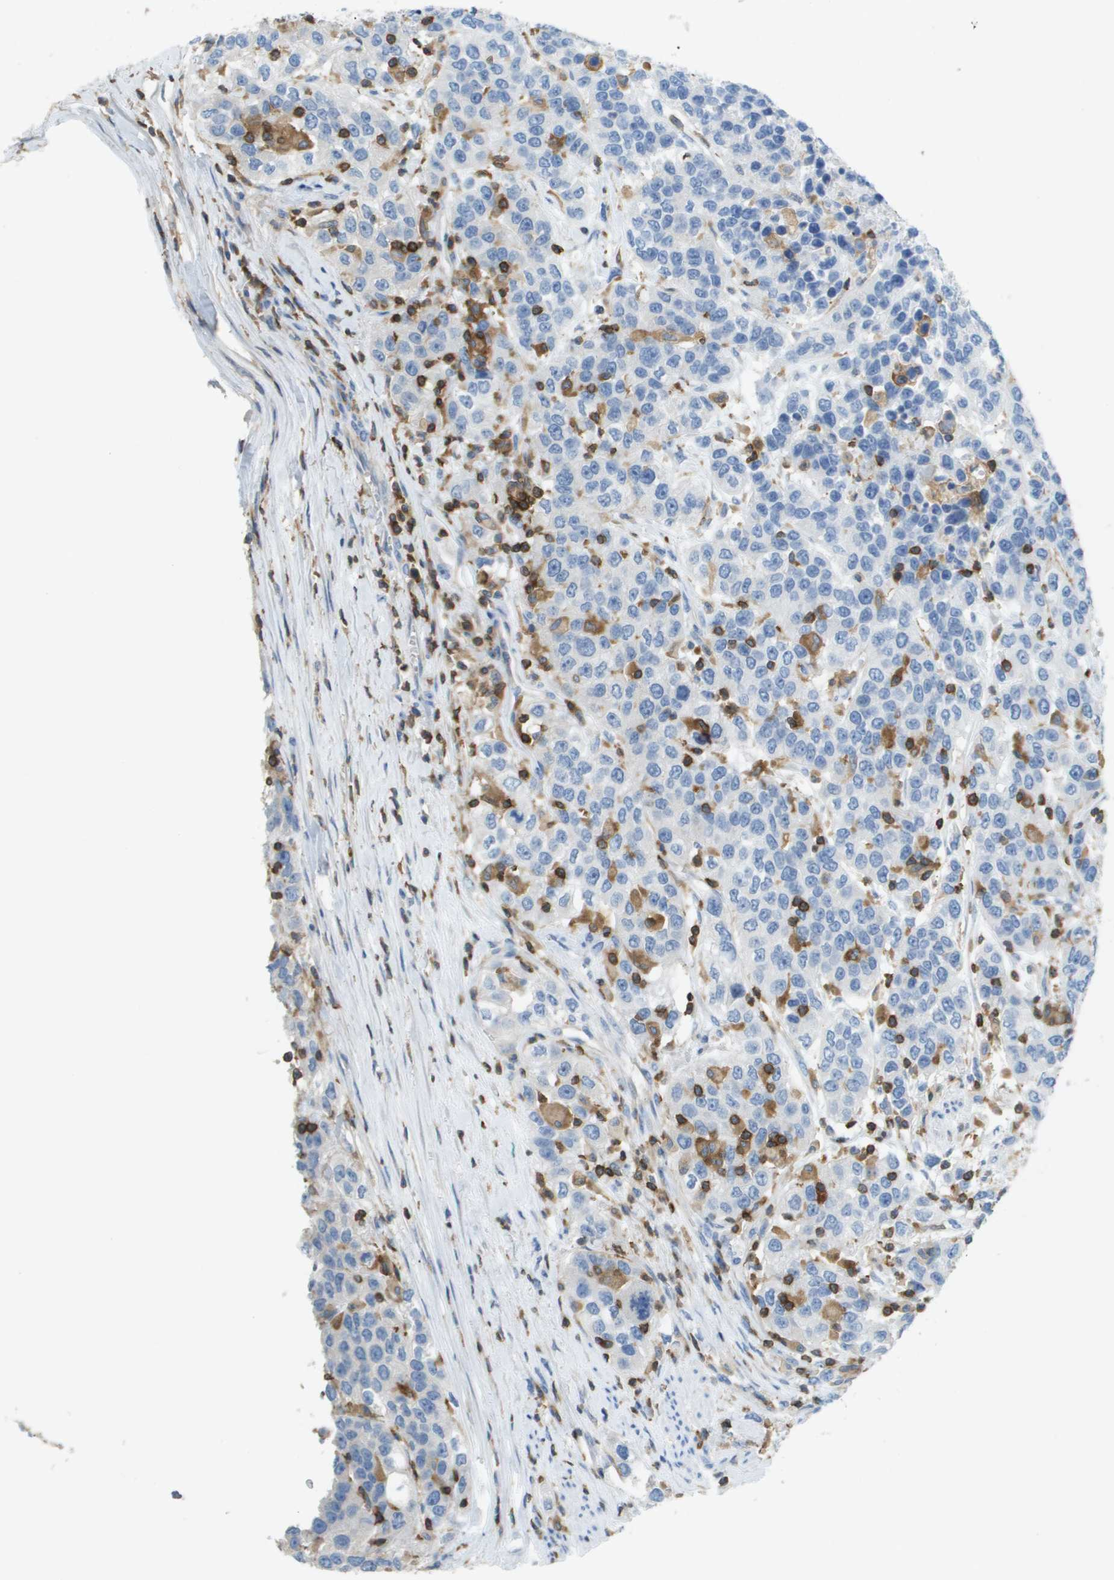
{"staining": {"intensity": "negative", "quantity": "none", "location": "none"}, "tissue": "urothelial cancer", "cell_type": "Tumor cells", "image_type": "cancer", "snomed": [{"axis": "morphology", "description": "Urothelial carcinoma, High grade"}, {"axis": "topography", "description": "Urinary bladder"}], "caption": "The histopathology image exhibits no staining of tumor cells in urothelial carcinoma (high-grade). (DAB (3,3'-diaminobenzidine) IHC visualized using brightfield microscopy, high magnification).", "gene": "APBB1IP", "patient": {"sex": "female", "age": 80}}